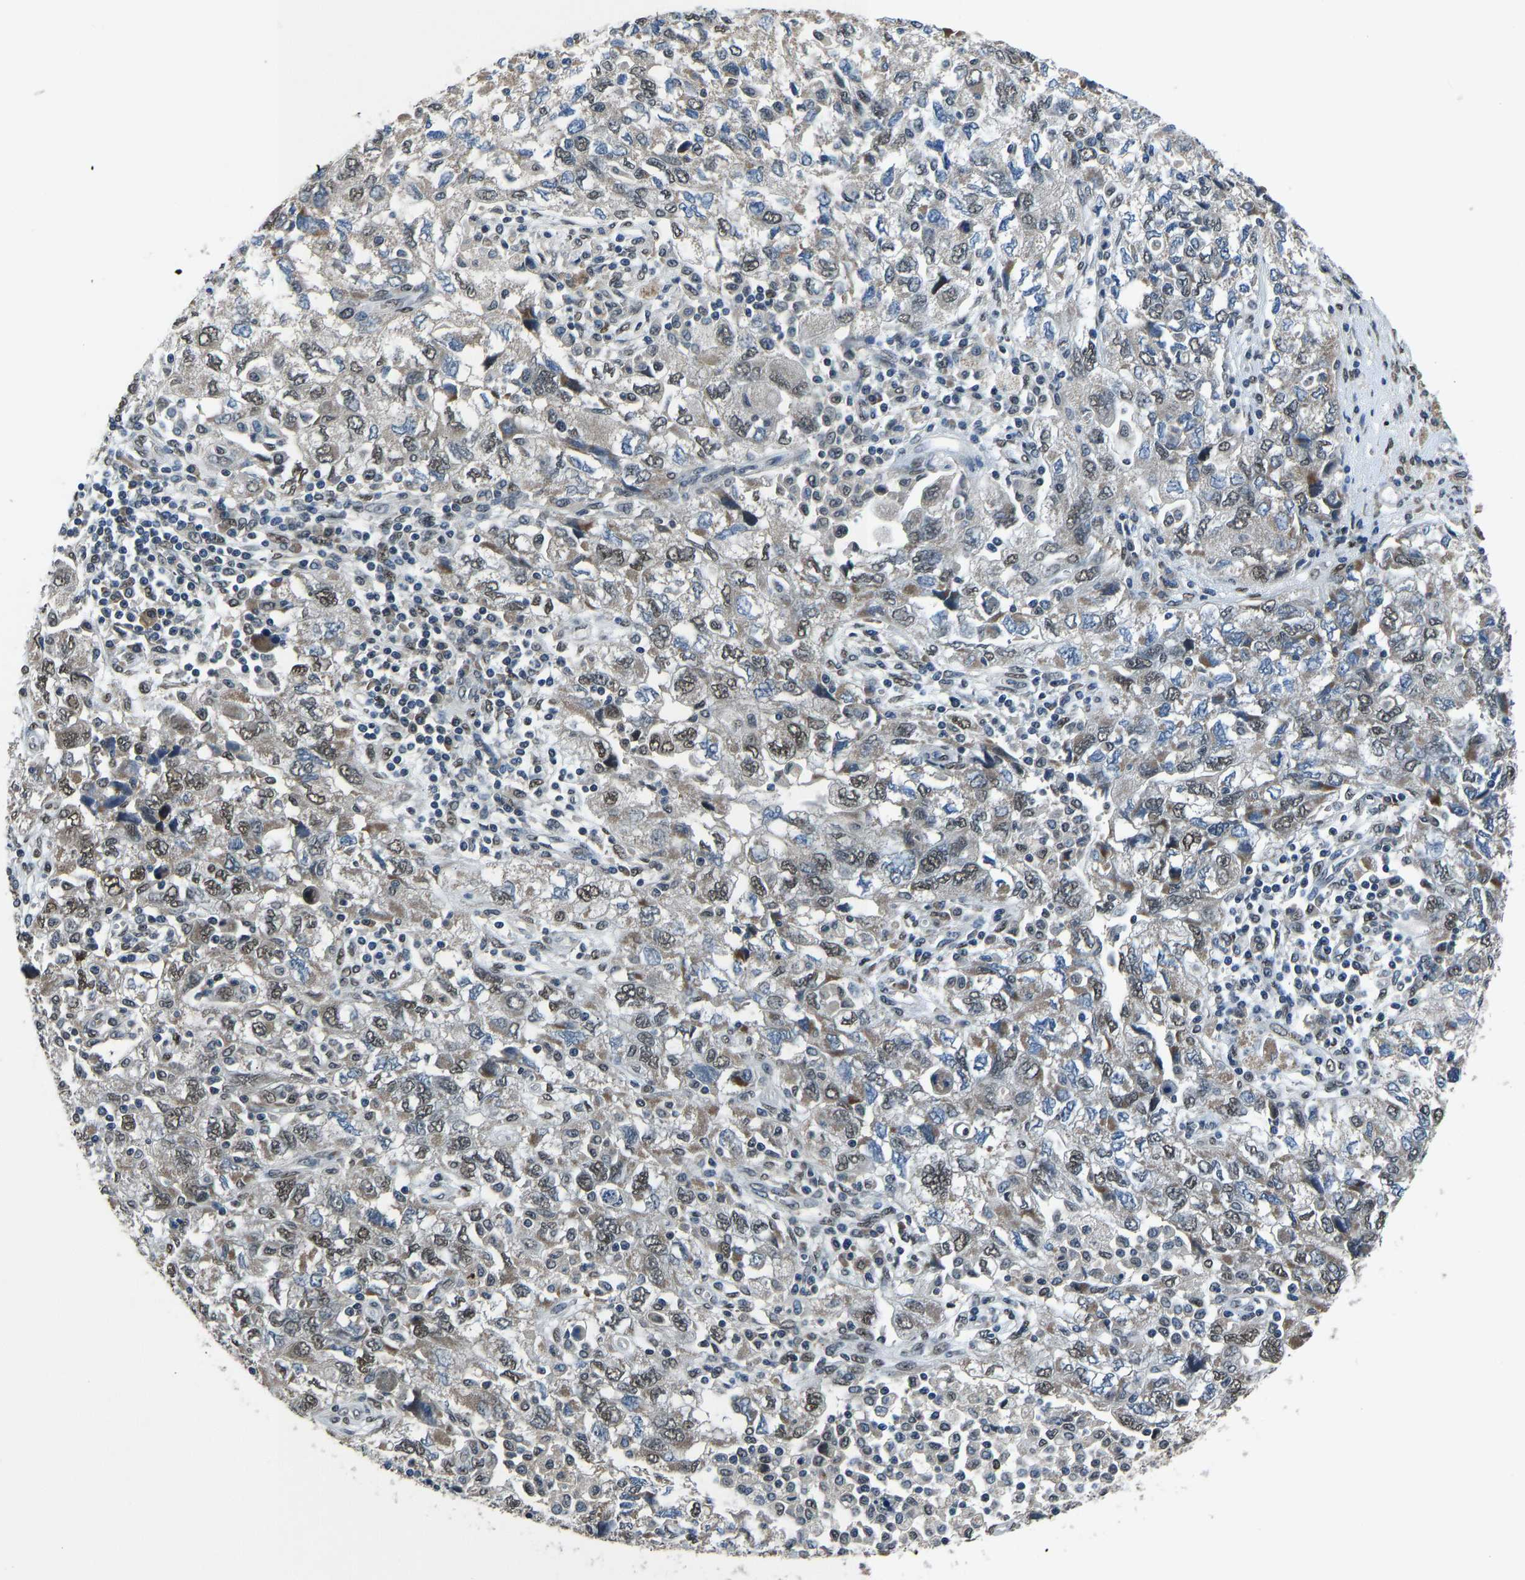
{"staining": {"intensity": "weak", "quantity": "25%-75%", "location": "cytoplasmic/membranous,nuclear"}, "tissue": "ovarian cancer", "cell_type": "Tumor cells", "image_type": "cancer", "snomed": [{"axis": "morphology", "description": "Carcinoma, NOS"}, {"axis": "morphology", "description": "Cystadenocarcinoma, serous, NOS"}, {"axis": "topography", "description": "Ovary"}], "caption": "High-power microscopy captured an immunohistochemistry histopathology image of ovarian cancer, revealing weak cytoplasmic/membranous and nuclear positivity in about 25%-75% of tumor cells.", "gene": "FOS", "patient": {"sex": "female", "age": 69}}